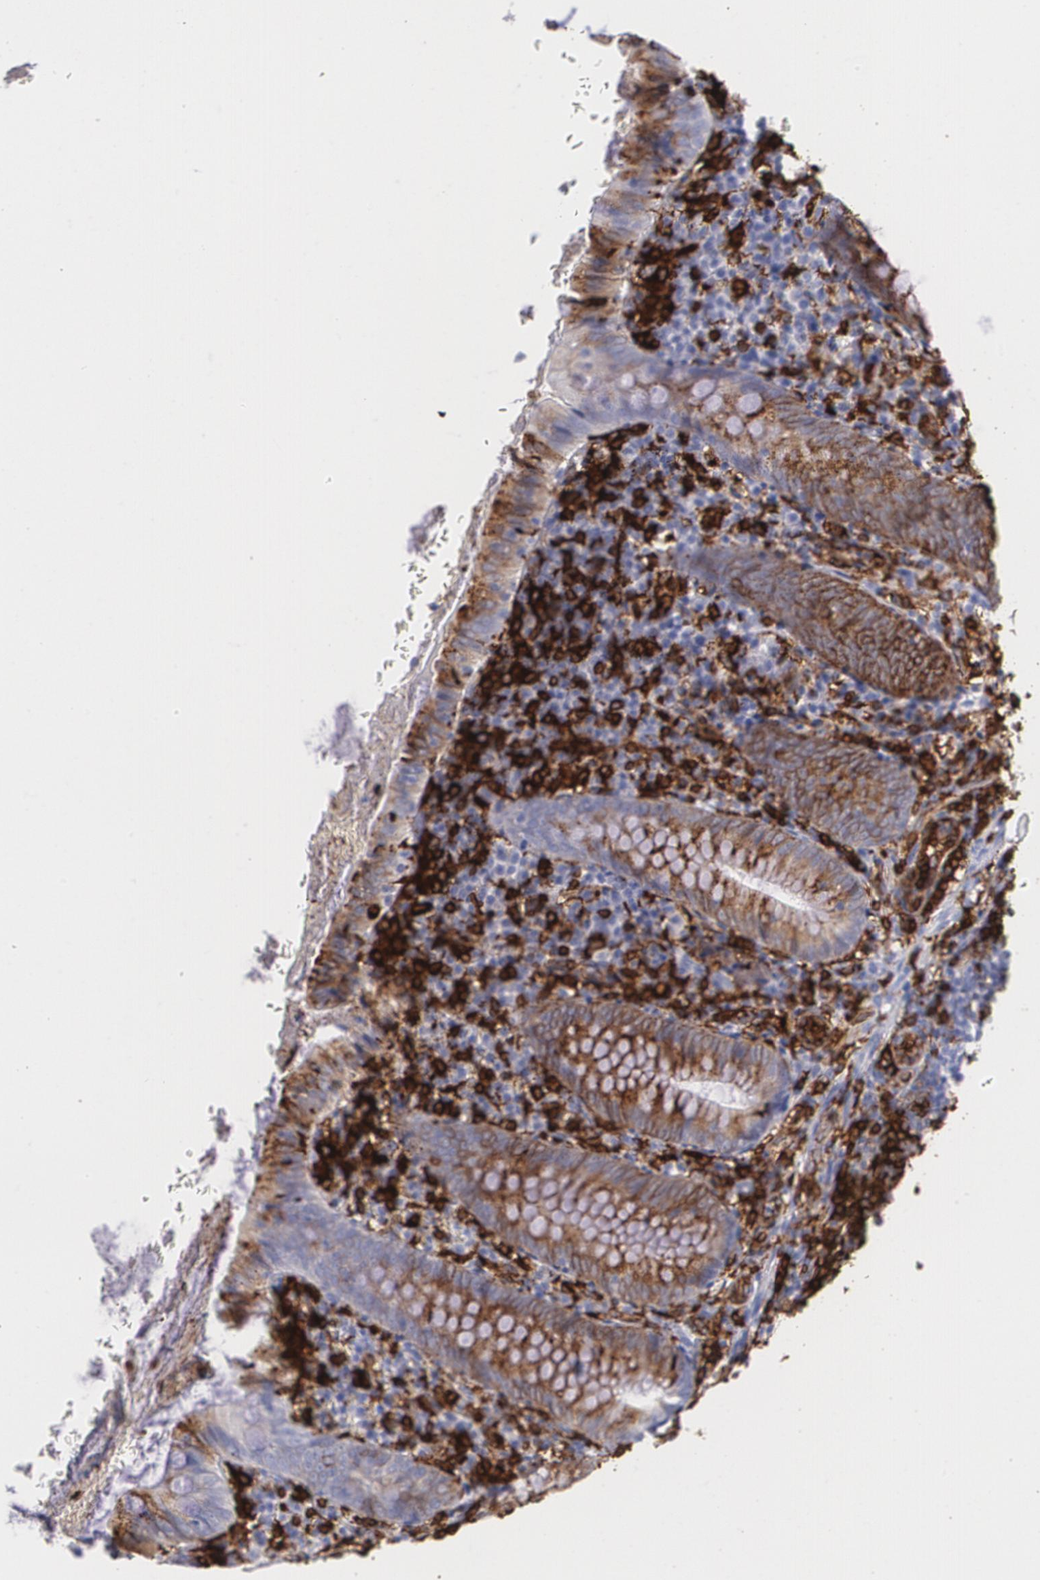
{"staining": {"intensity": "weak", "quantity": ">75%", "location": "cytoplasmic/membranous"}, "tissue": "appendix", "cell_type": "Glandular cells", "image_type": "normal", "snomed": [{"axis": "morphology", "description": "Normal tissue, NOS"}, {"axis": "topography", "description": "Appendix"}], "caption": "Glandular cells show low levels of weak cytoplasmic/membranous positivity in about >75% of cells in unremarkable appendix. The staining was performed using DAB, with brown indicating positive protein expression. Nuclei are stained blue with hematoxylin.", "gene": "HLA", "patient": {"sex": "female", "age": 10}}